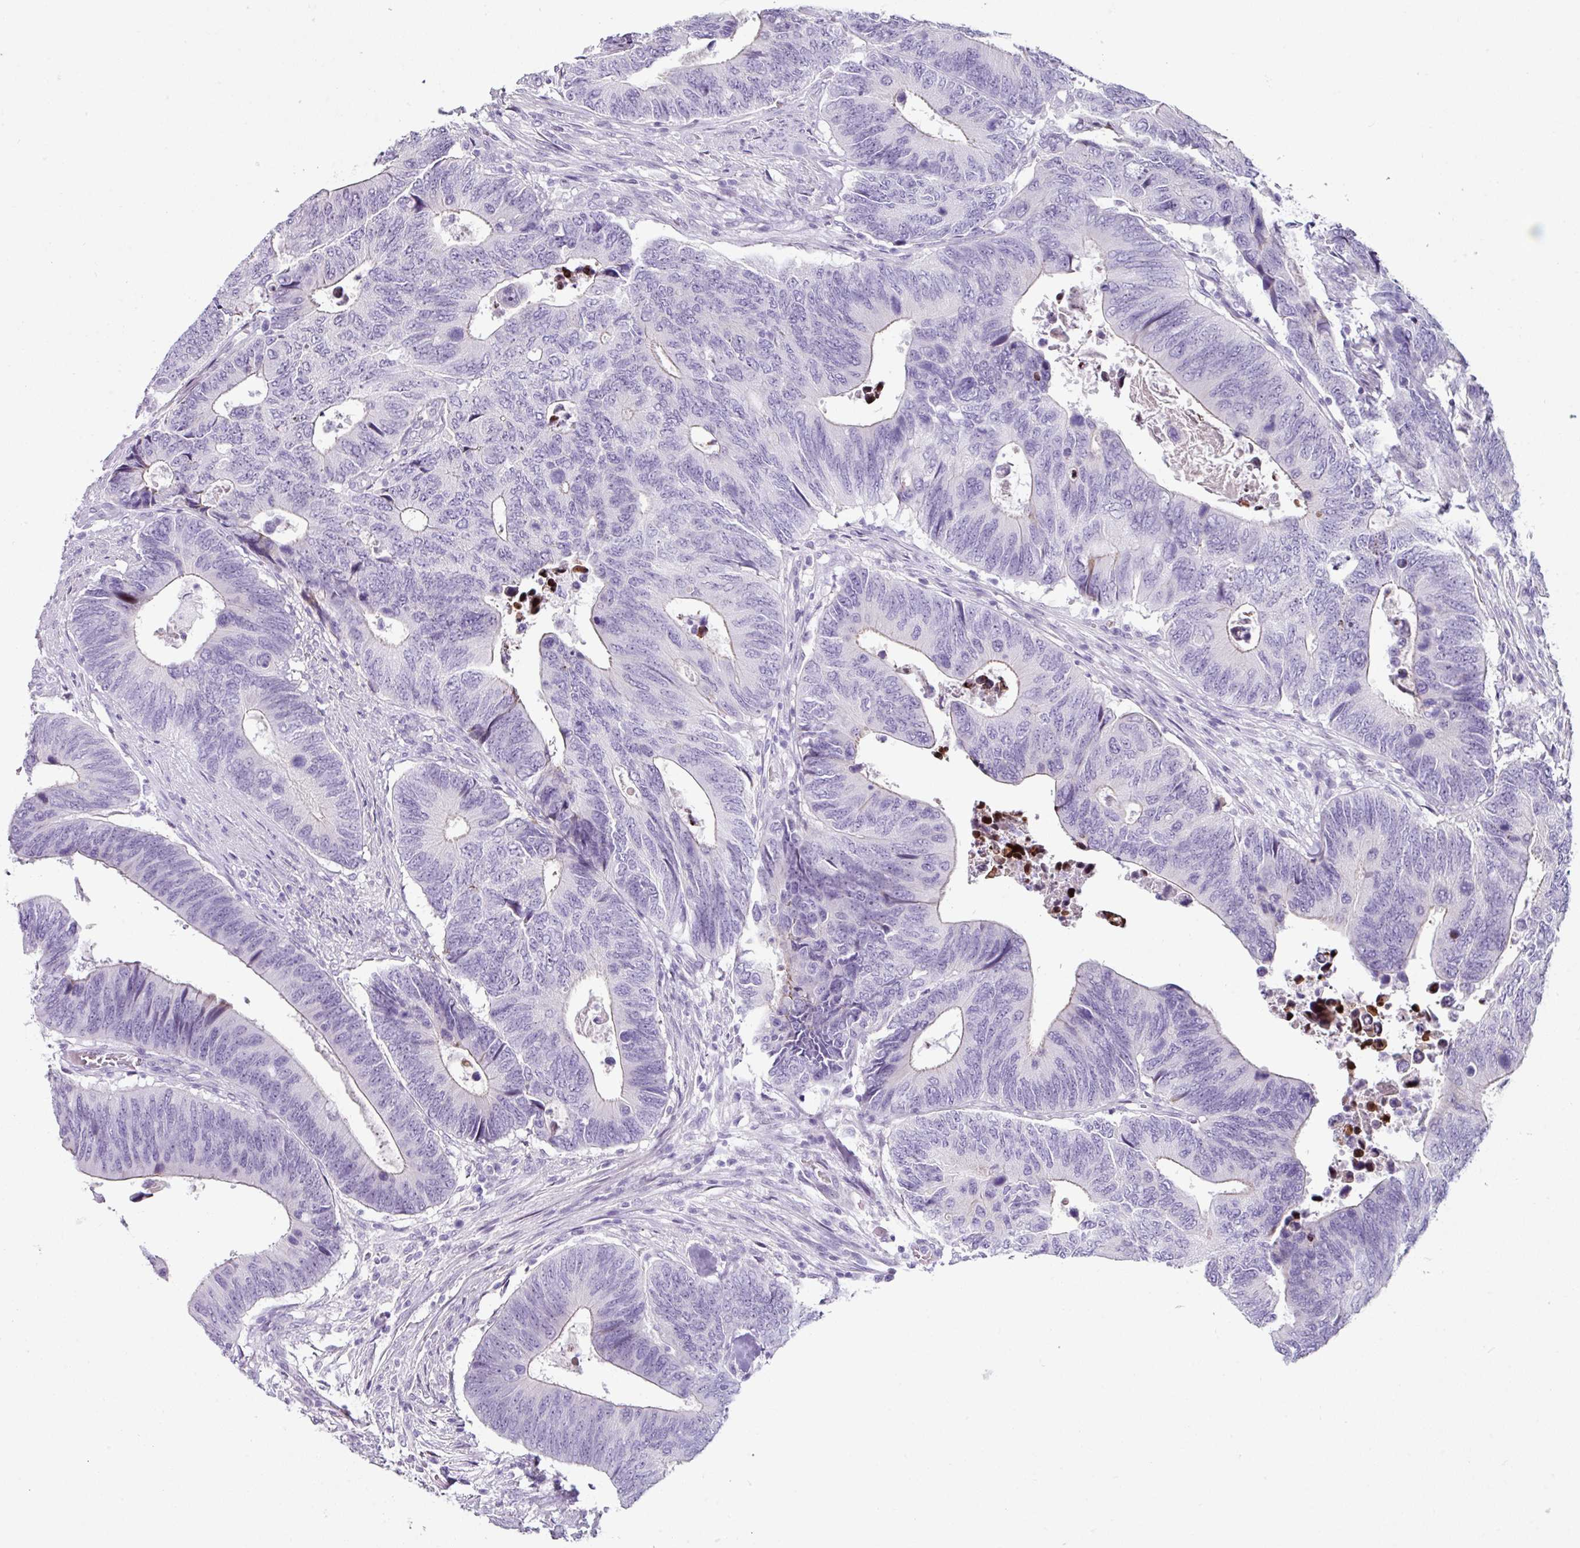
{"staining": {"intensity": "negative", "quantity": "none", "location": "none"}, "tissue": "colorectal cancer", "cell_type": "Tumor cells", "image_type": "cancer", "snomed": [{"axis": "morphology", "description": "Adenocarcinoma, NOS"}, {"axis": "topography", "description": "Colon"}], "caption": "Human adenocarcinoma (colorectal) stained for a protein using IHC exhibits no staining in tumor cells.", "gene": "TRA2A", "patient": {"sex": "male", "age": 87}}